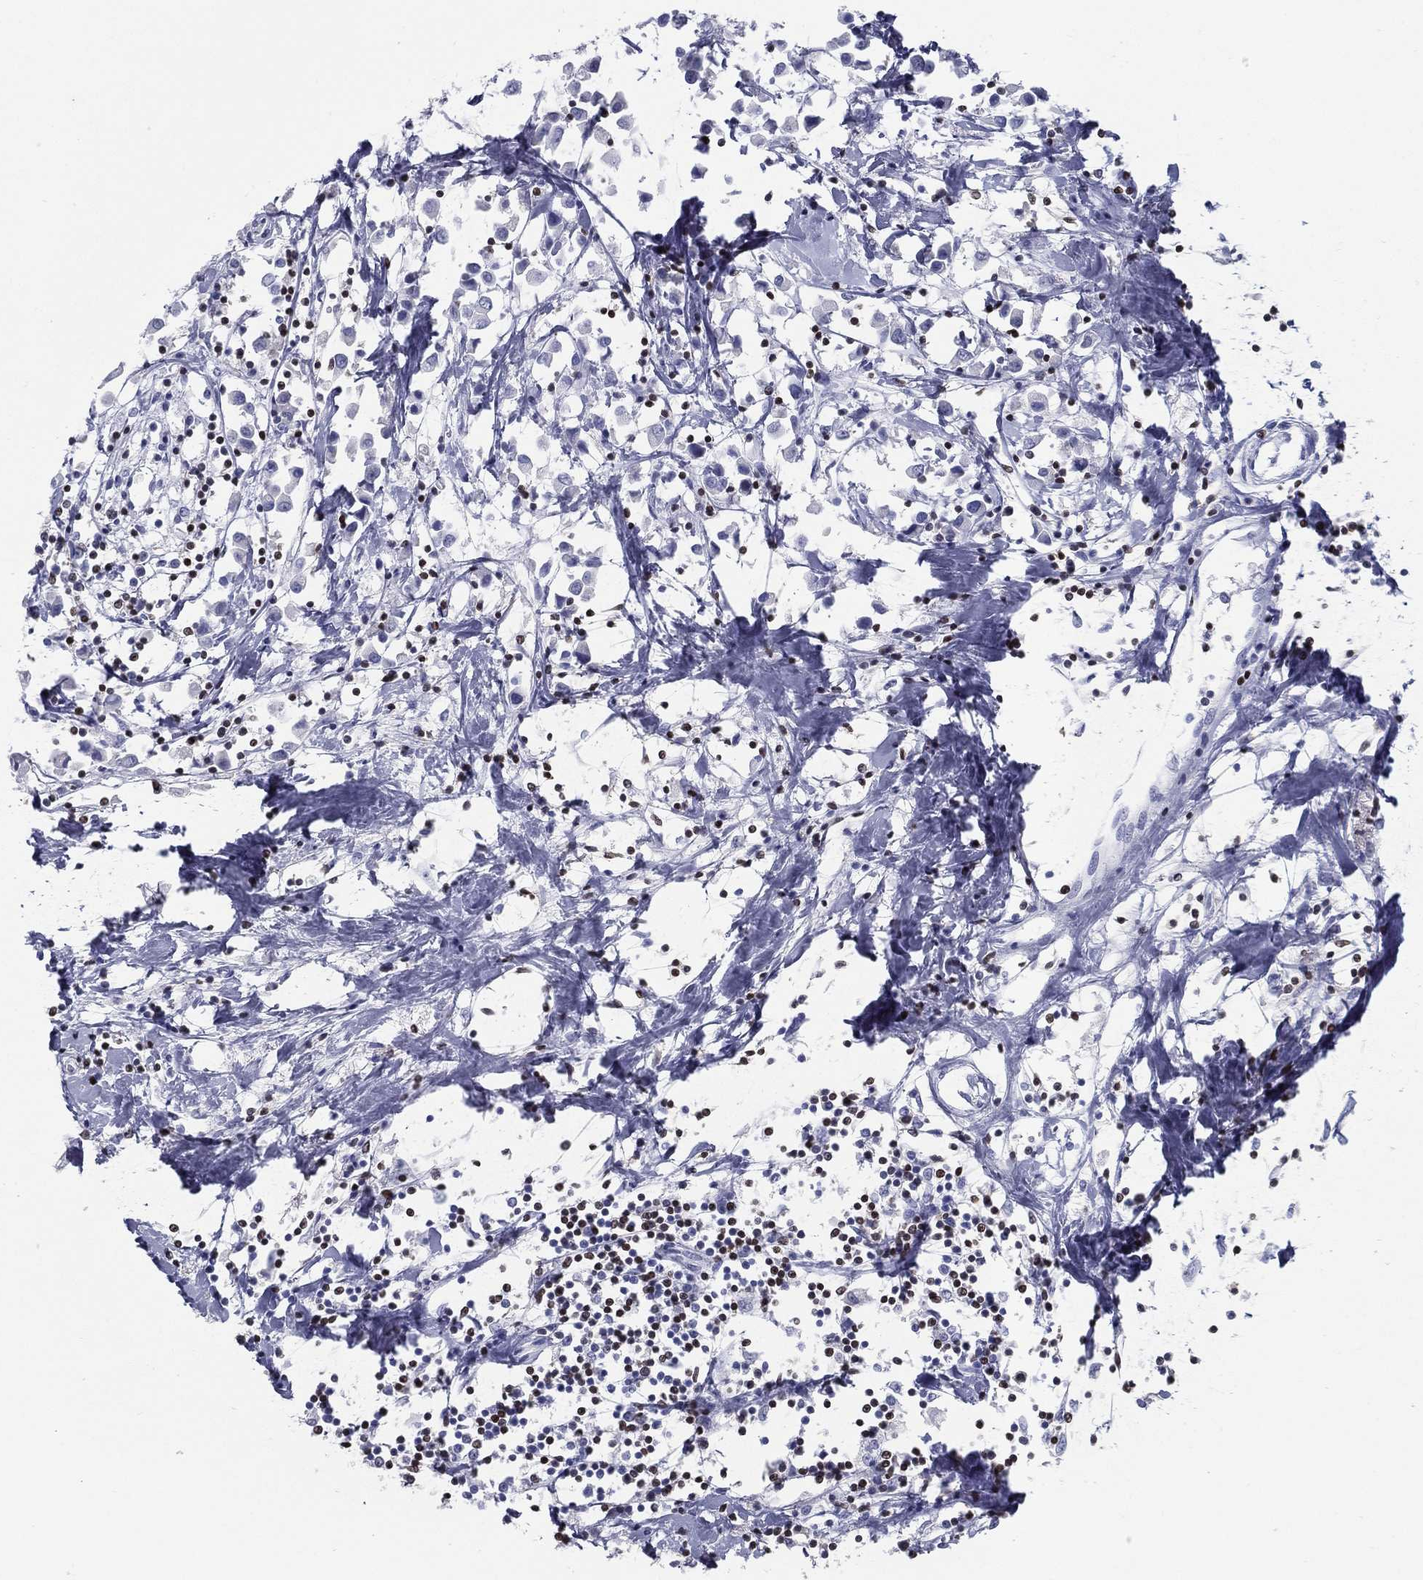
{"staining": {"intensity": "negative", "quantity": "none", "location": "none"}, "tissue": "breast cancer", "cell_type": "Tumor cells", "image_type": "cancer", "snomed": [{"axis": "morphology", "description": "Duct carcinoma"}, {"axis": "topography", "description": "Breast"}], "caption": "The immunohistochemistry image has no significant positivity in tumor cells of breast cancer tissue.", "gene": "PYHIN1", "patient": {"sex": "female", "age": 61}}